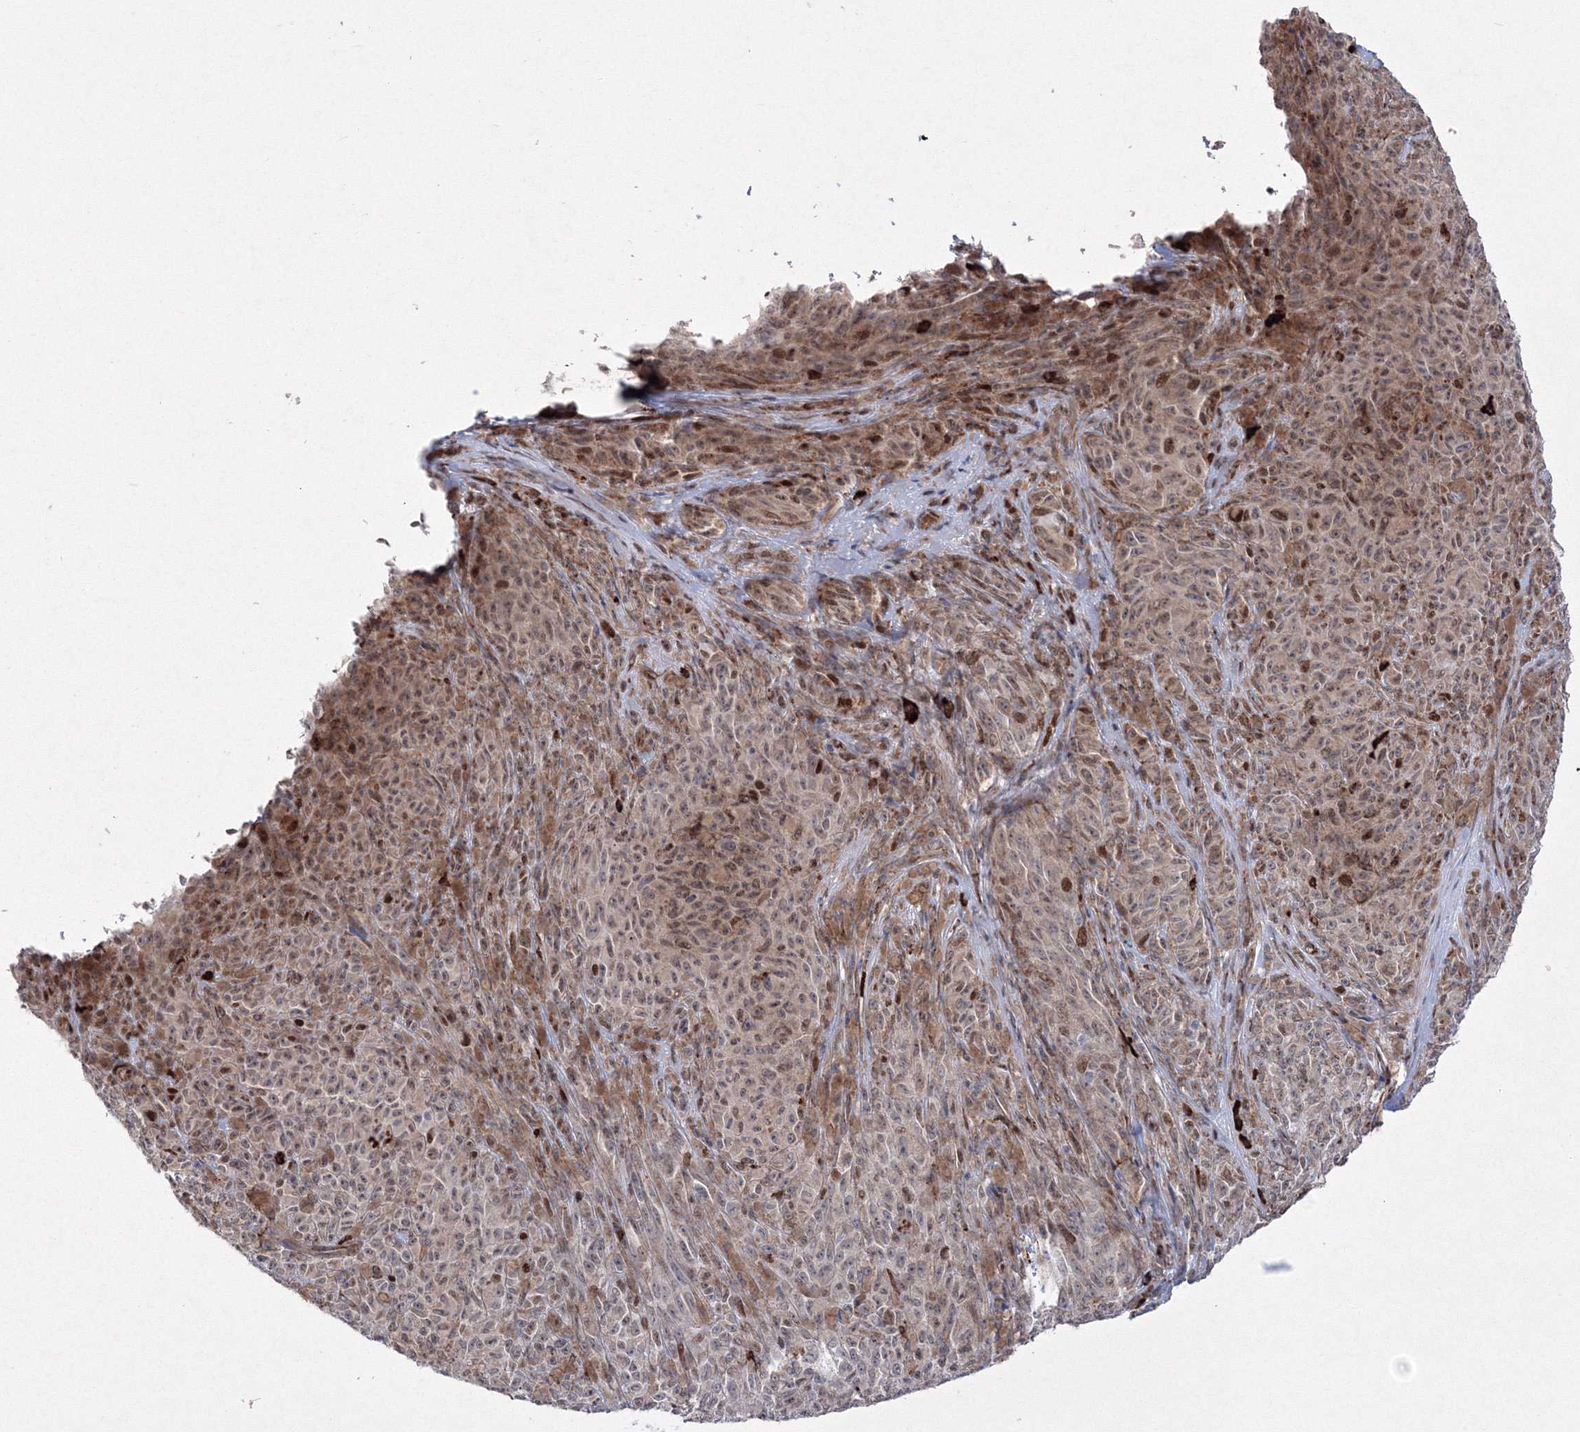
{"staining": {"intensity": "moderate", "quantity": "25%-75%", "location": "nuclear"}, "tissue": "melanoma", "cell_type": "Tumor cells", "image_type": "cancer", "snomed": [{"axis": "morphology", "description": "Malignant melanoma, NOS"}, {"axis": "topography", "description": "Skin"}], "caption": "Immunohistochemical staining of human melanoma shows moderate nuclear protein staining in approximately 25%-75% of tumor cells.", "gene": "EFCAB12", "patient": {"sex": "female", "age": 82}}